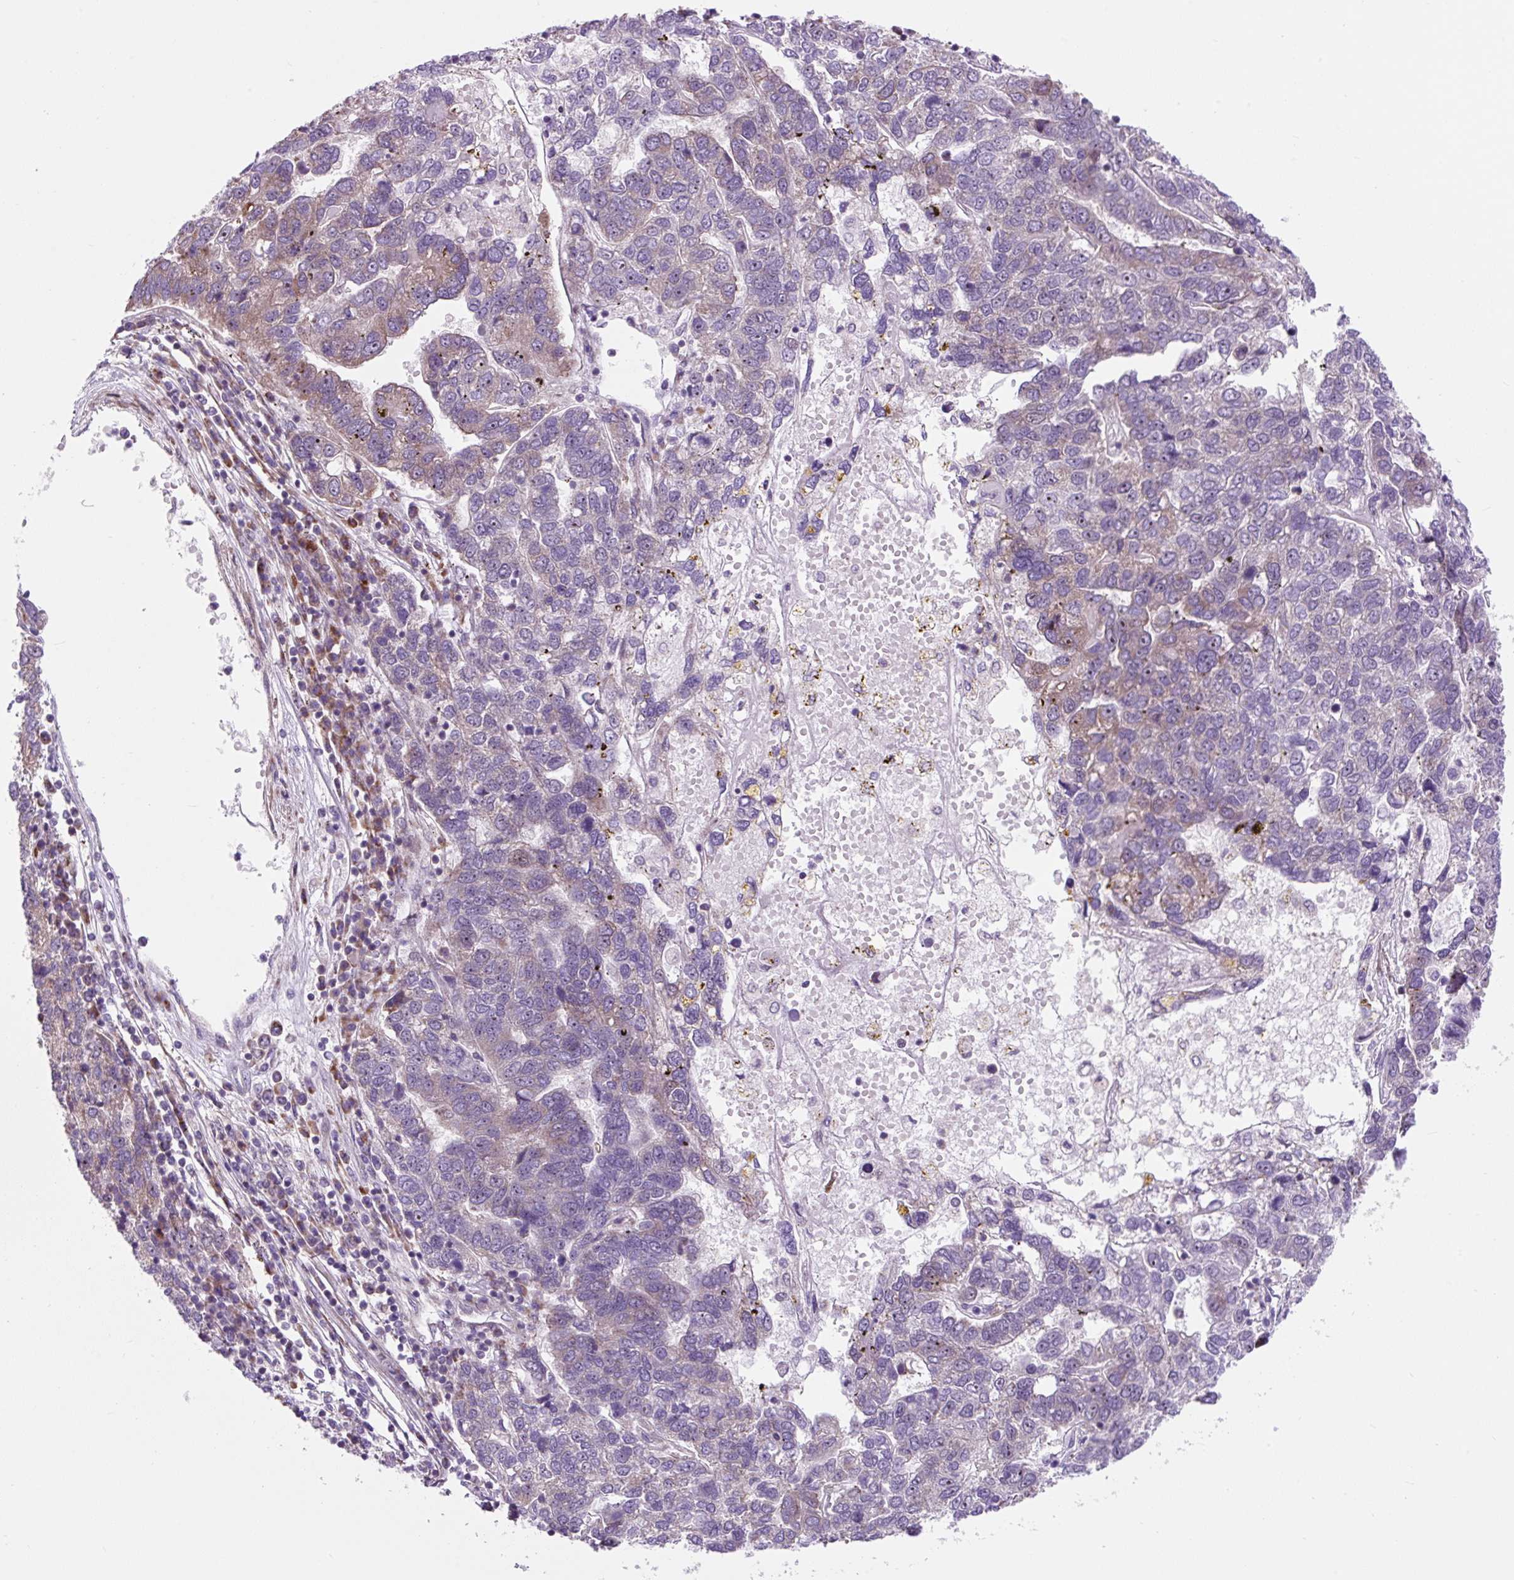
{"staining": {"intensity": "weak", "quantity": "<25%", "location": "cytoplasmic/membranous"}, "tissue": "pancreatic cancer", "cell_type": "Tumor cells", "image_type": "cancer", "snomed": [{"axis": "morphology", "description": "Adenocarcinoma, NOS"}, {"axis": "topography", "description": "Pancreas"}], "caption": "This micrograph is of adenocarcinoma (pancreatic) stained with immunohistochemistry (IHC) to label a protein in brown with the nuclei are counter-stained blue. There is no expression in tumor cells.", "gene": "CISD3", "patient": {"sex": "female", "age": 61}}